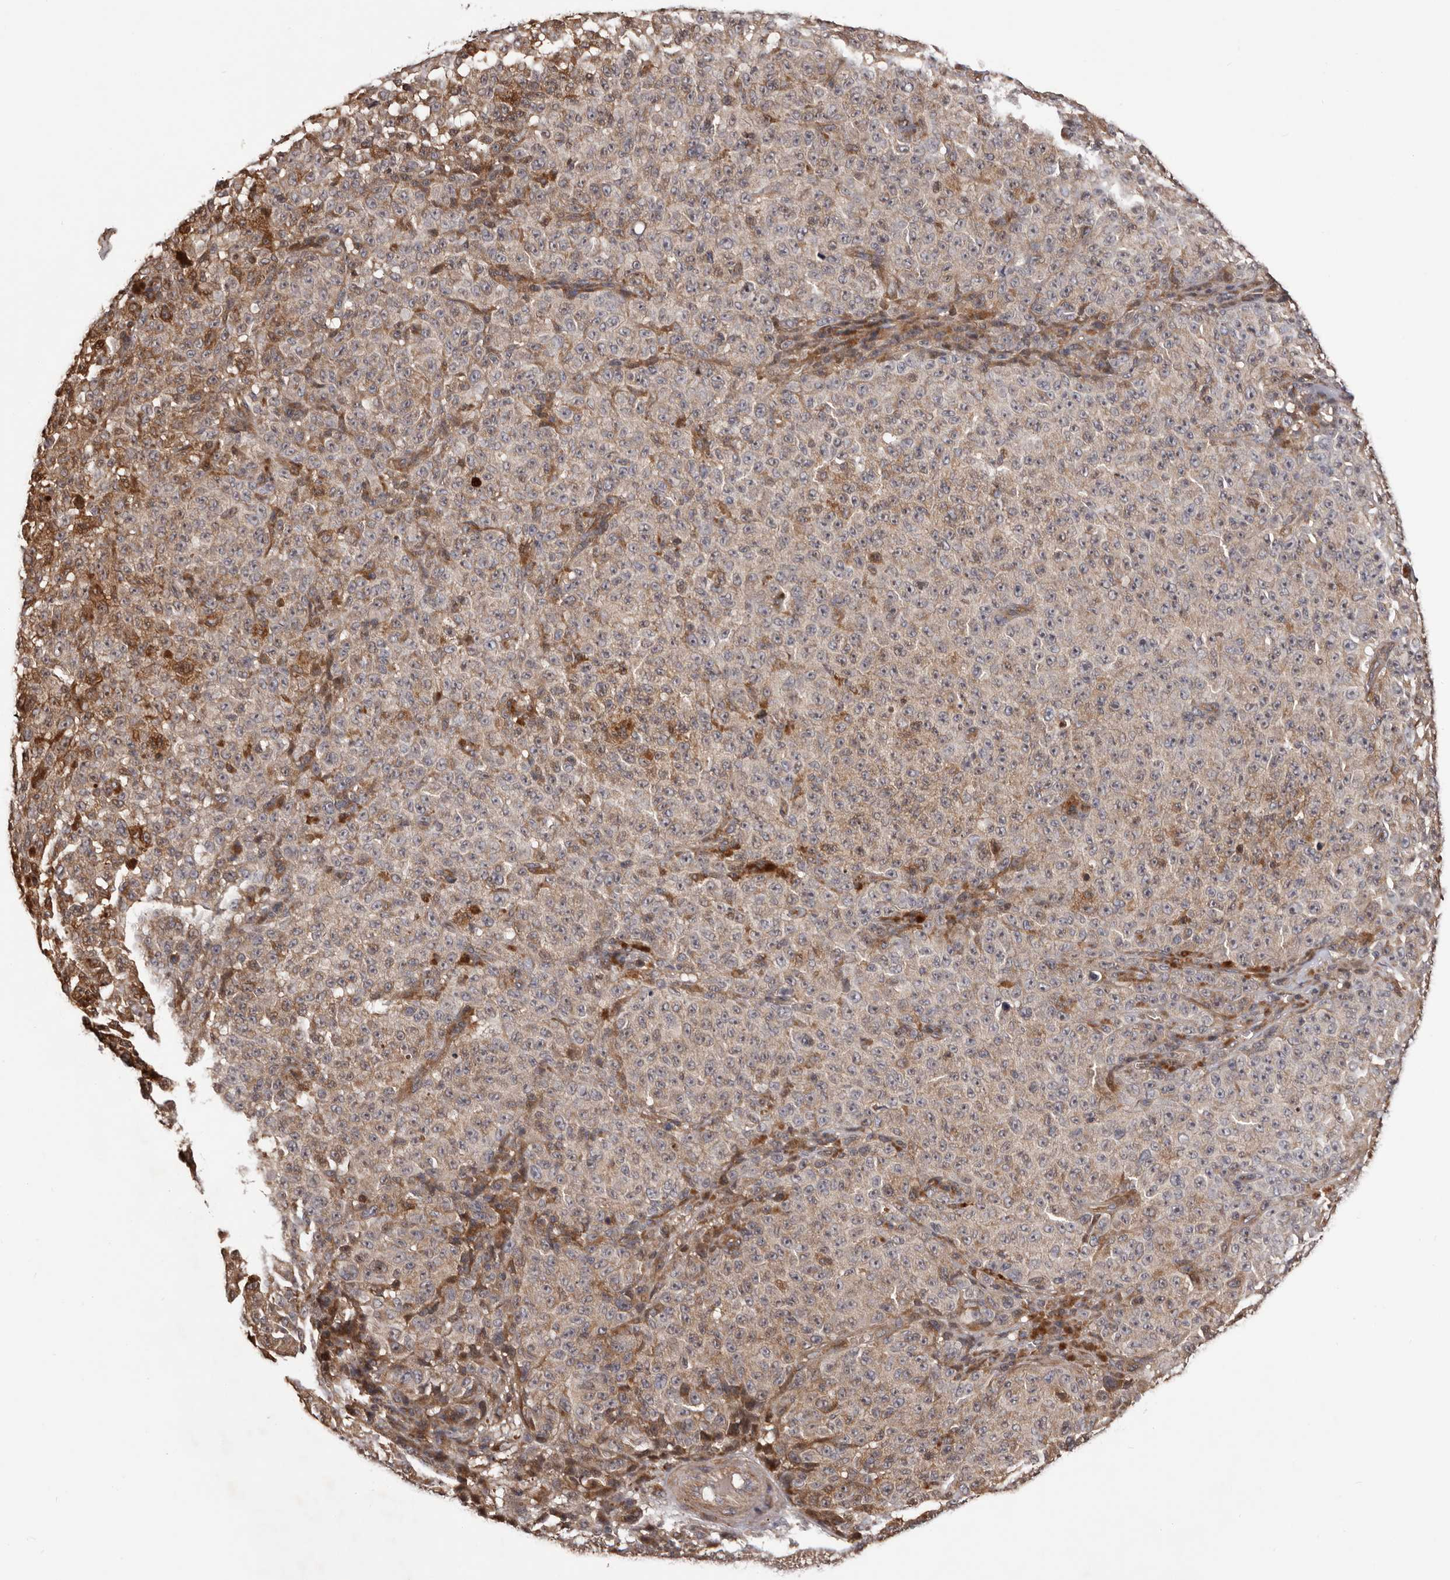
{"staining": {"intensity": "weak", "quantity": "25%-75%", "location": "cytoplasmic/membranous"}, "tissue": "melanoma", "cell_type": "Tumor cells", "image_type": "cancer", "snomed": [{"axis": "morphology", "description": "Malignant melanoma, NOS"}, {"axis": "topography", "description": "Skin"}], "caption": "Melanoma was stained to show a protein in brown. There is low levels of weak cytoplasmic/membranous staining in approximately 25%-75% of tumor cells.", "gene": "ADAMTS2", "patient": {"sex": "female", "age": 82}}